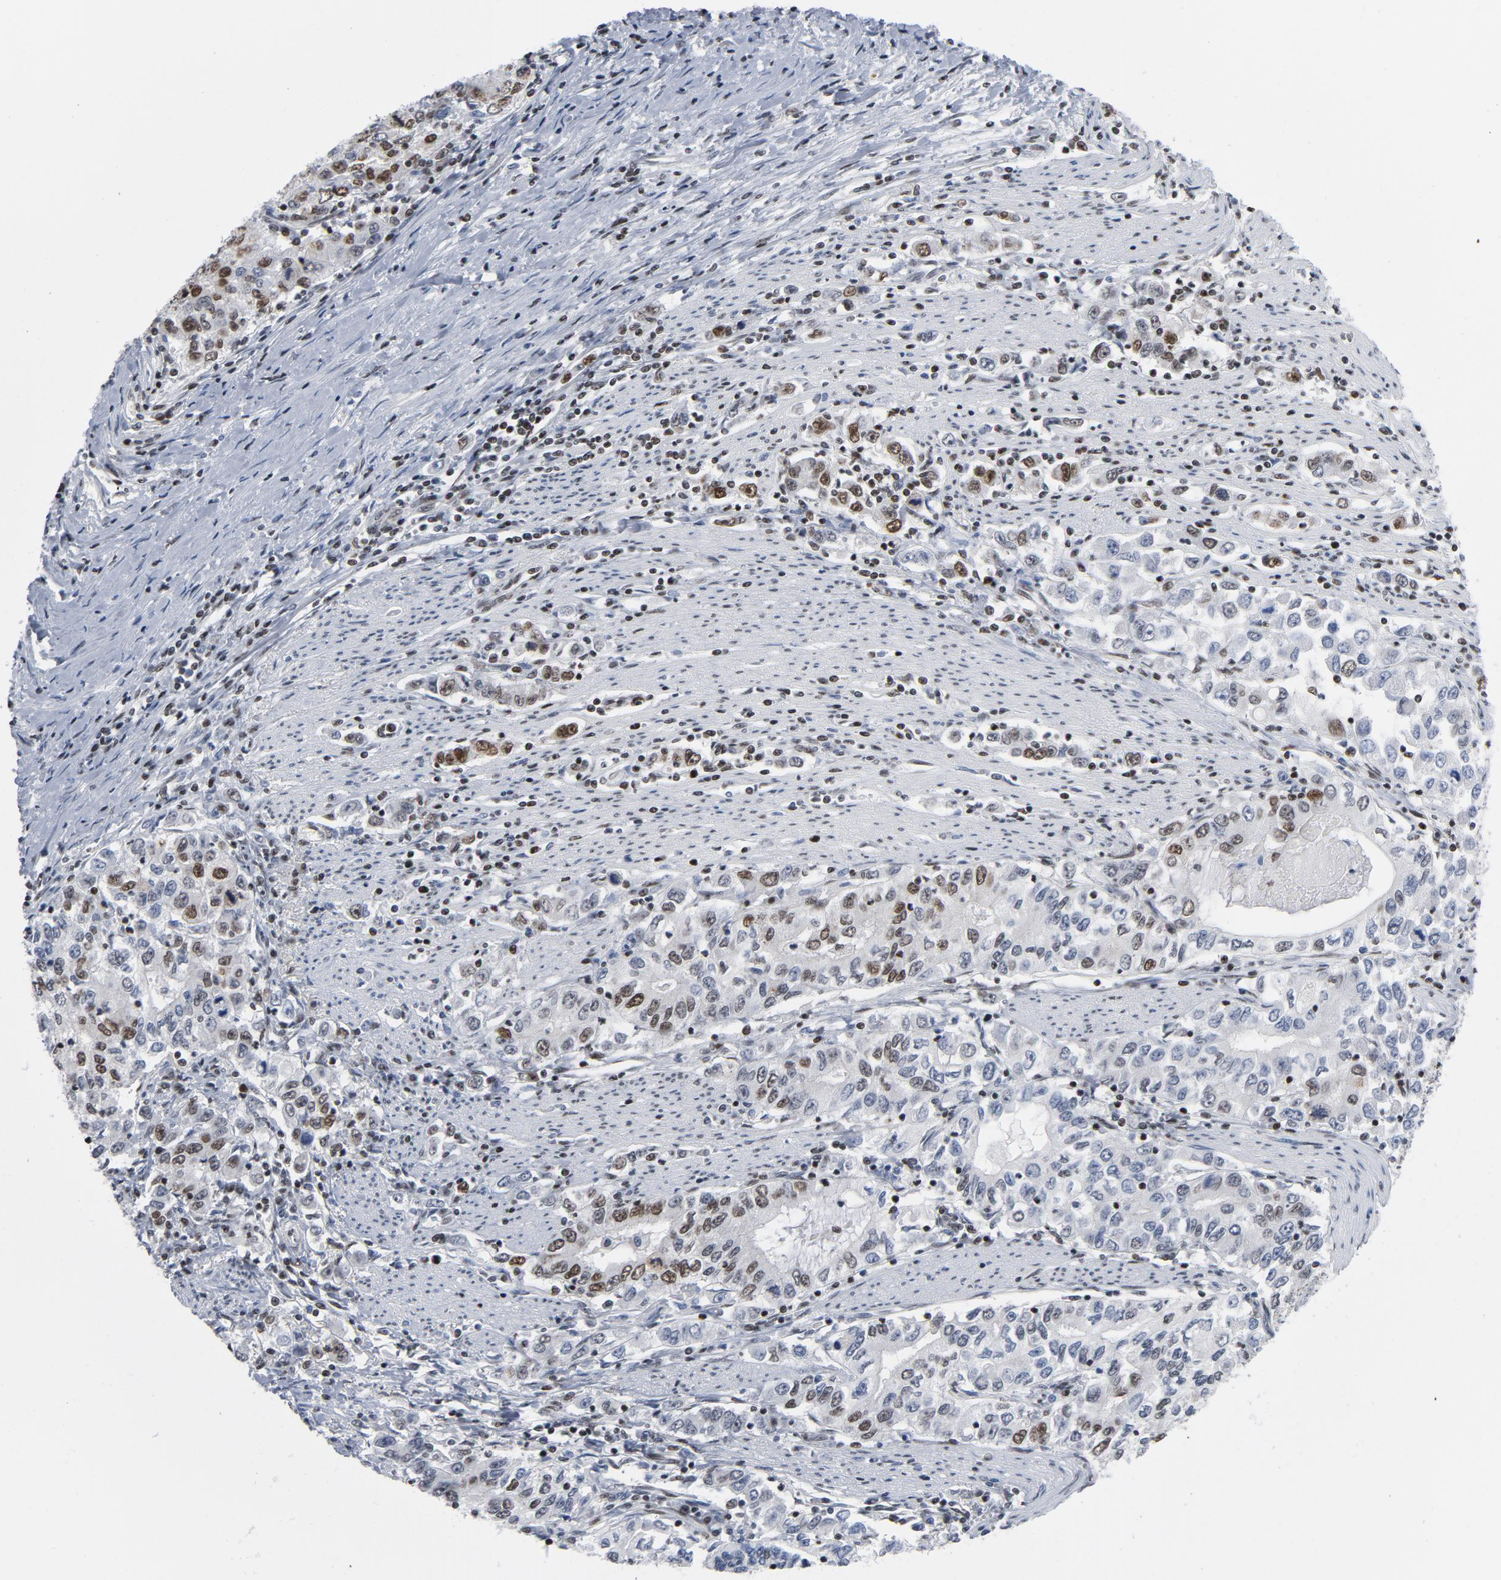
{"staining": {"intensity": "moderate", "quantity": "25%-75%", "location": "nuclear"}, "tissue": "stomach cancer", "cell_type": "Tumor cells", "image_type": "cancer", "snomed": [{"axis": "morphology", "description": "Adenocarcinoma, NOS"}, {"axis": "topography", "description": "Stomach, lower"}], "caption": "Moderate nuclear expression is identified in about 25%-75% of tumor cells in stomach cancer (adenocarcinoma).", "gene": "CSTF2", "patient": {"sex": "female", "age": 72}}